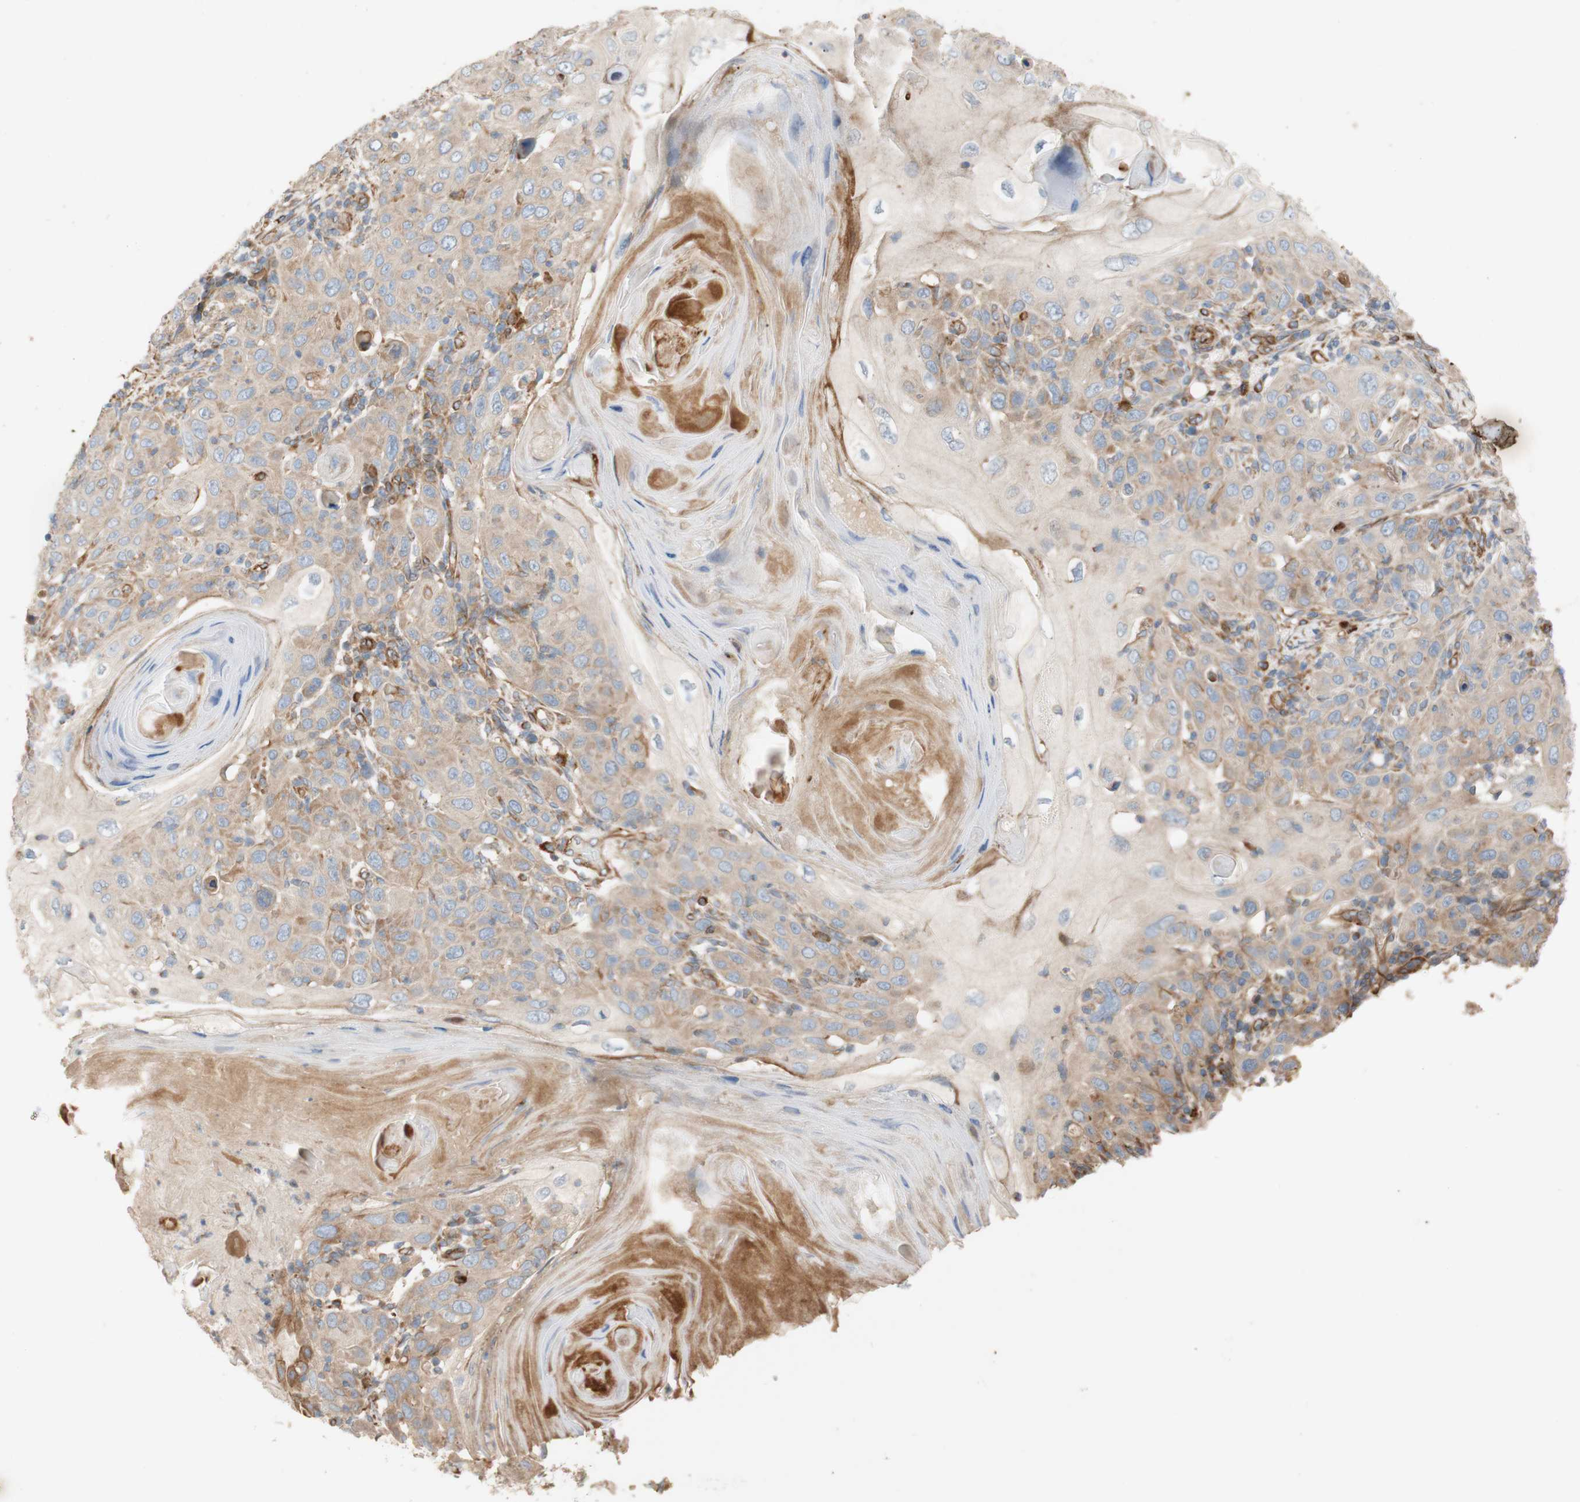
{"staining": {"intensity": "weak", "quantity": ">75%", "location": "cytoplasmic/membranous"}, "tissue": "skin cancer", "cell_type": "Tumor cells", "image_type": "cancer", "snomed": [{"axis": "morphology", "description": "Squamous cell carcinoma, NOS"}, {"axis": "topography", "description": "Skin"}], "caption": "A brown stain labels weak cytoplasmic/membranous staining of a protein in human squamous cell carcinoma (skin) tumor cells. (DAB = brown stain, brightfield microscopy at high magnification).", "gene": "C1orf43", "patient": {"sex": "female", "age": 88}}